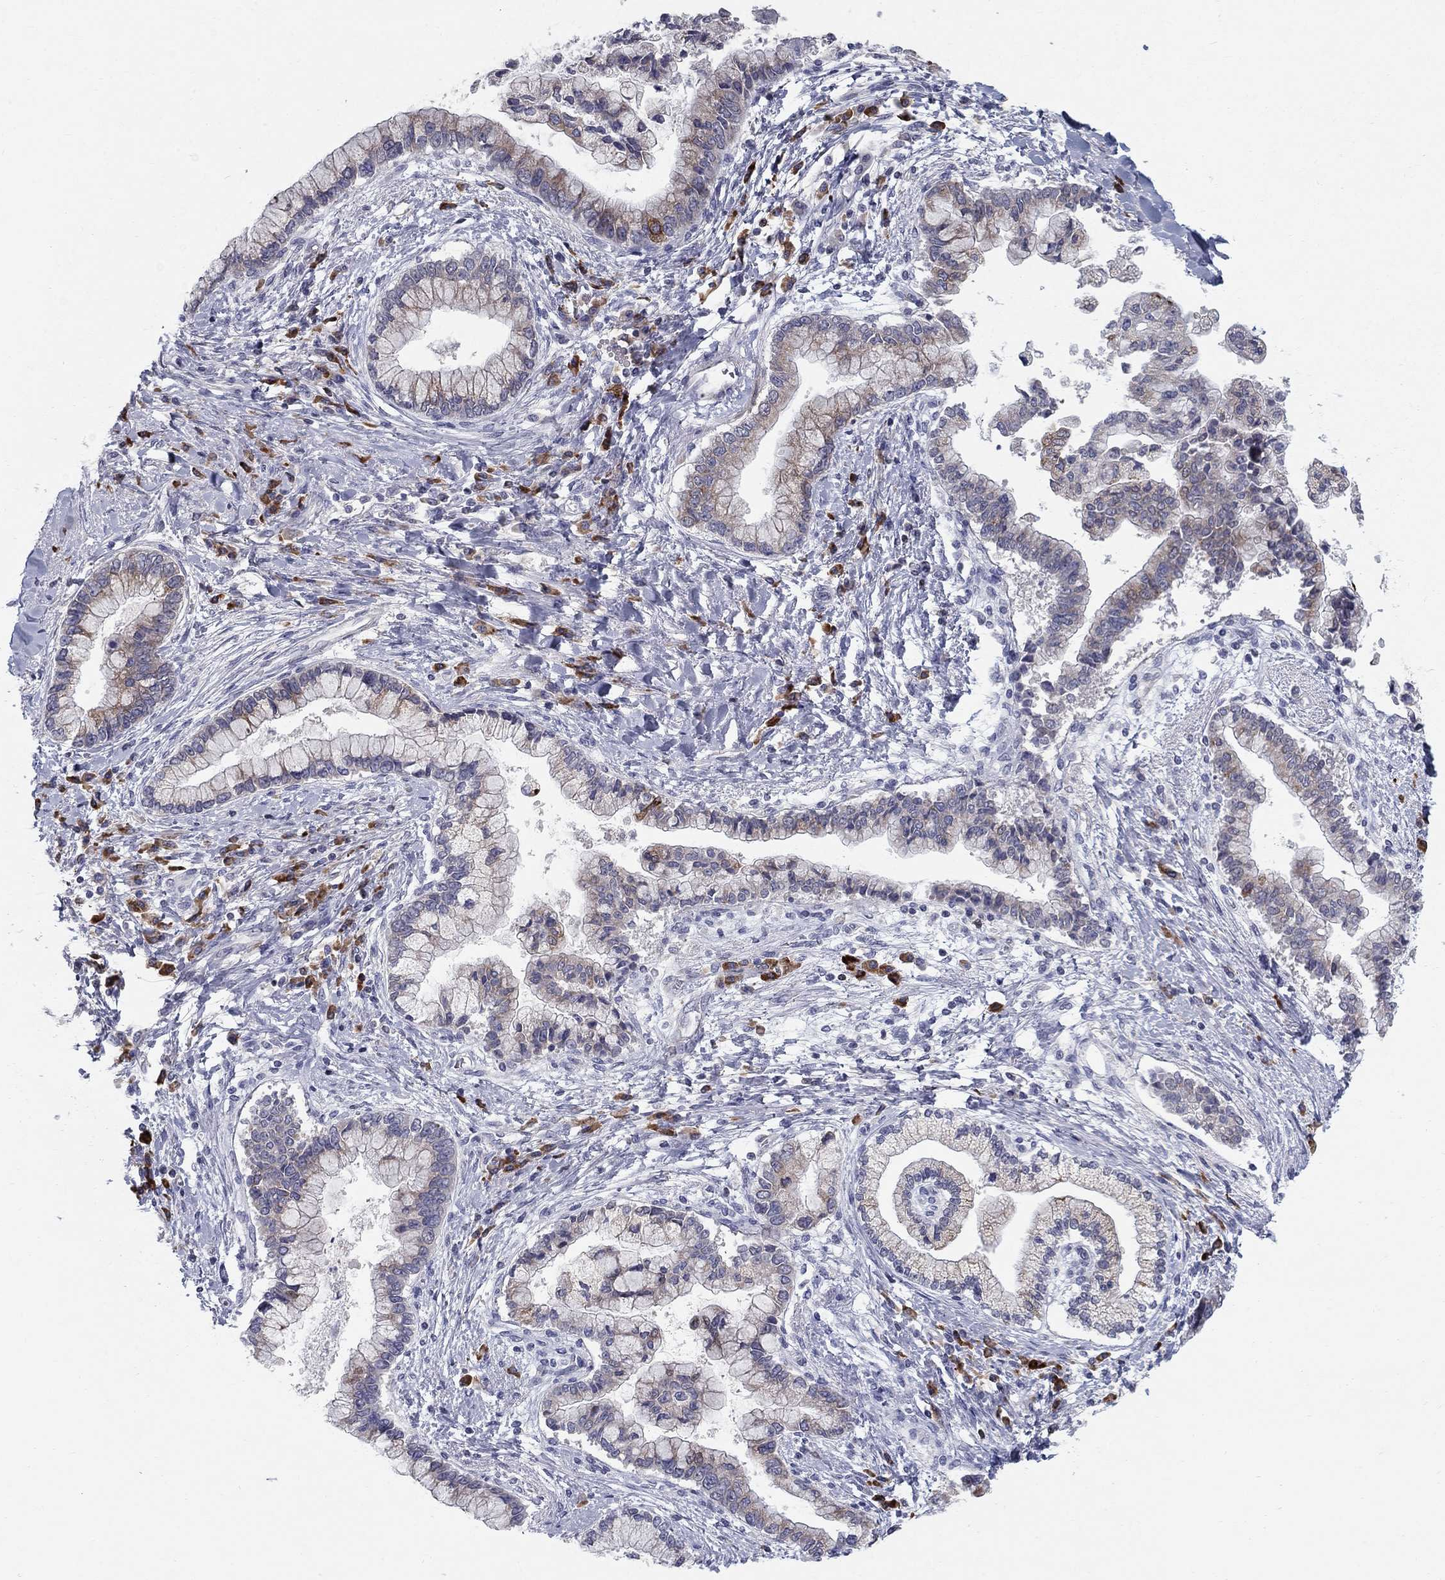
{"staining": {"intensity": "moderate", "quantity": "<25%", "location": "cytoplasmic/membranous"}, "tissue": "liver cancer", "cell_type": "Tumor cells", "image_type": "cancer", "snomed": [{"axis": "morphology", "description": "Cholangiocarcinoma"}, {"axis": "topography", "description": "Liver"}], "caption": "The histopathology image demonstrates a brown stain indicating the presence of a protein in the cytoplasmic/membranous of tumor cells in liver cancer (cholangiocarcinoma).", "gene": "NTRK2", "patient": {"sex": "male", "age": 50}}